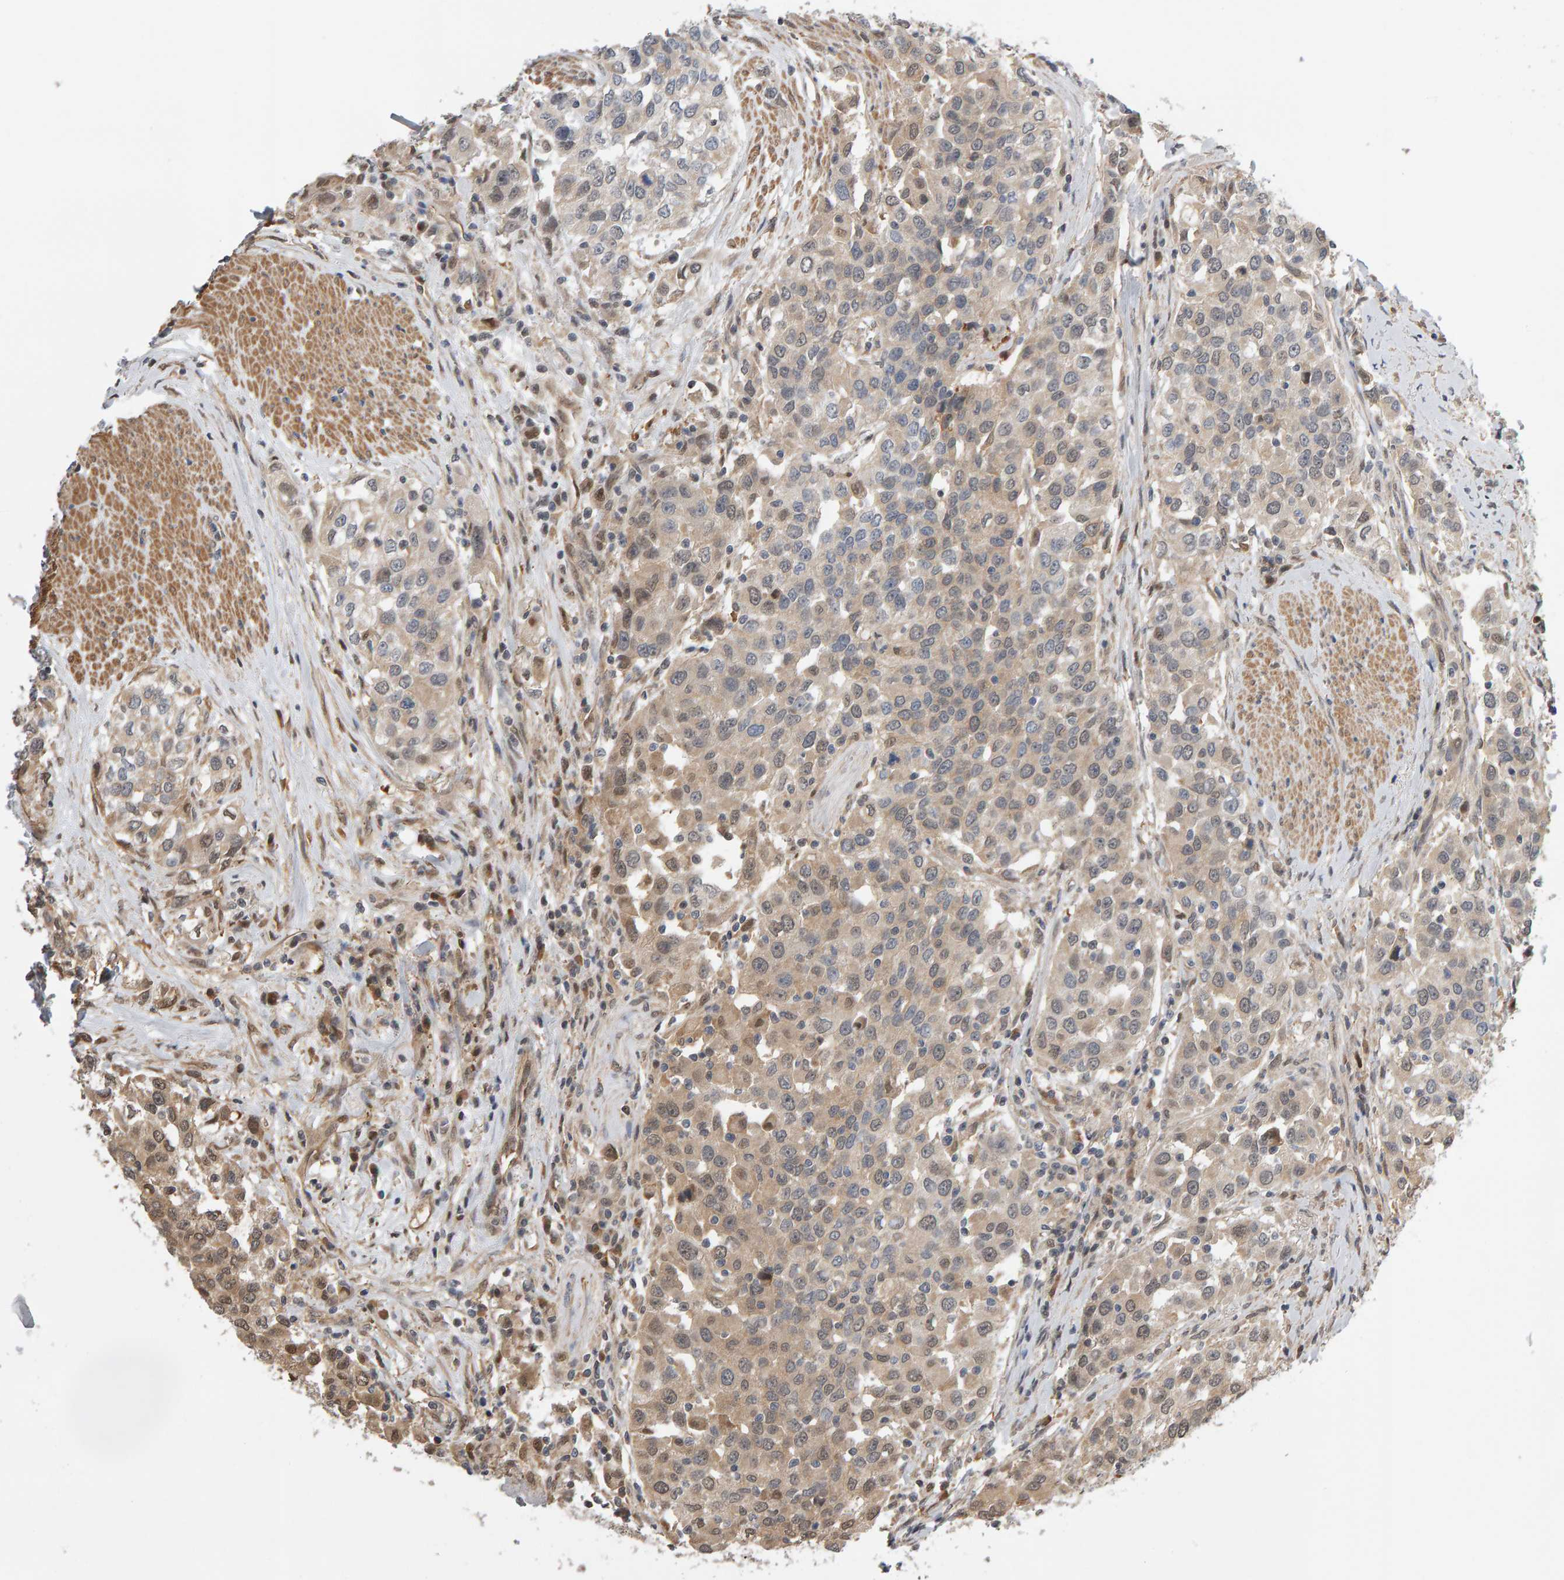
{"staining": {"intensity": "weak", "quantity": "25%-75%", "location": "cytoplasmic/membranous"}, "tissue": "urothelial cancer", "cell_type": "Tumor cells", "image_type": "cancer", "snomed": [{"axis": "morphology", "description": "Urothelial carcinoma, High grade"}, {"axis": "topography", "description": "Urinary bladder"}], "caption": "High-grade urothelial carcinoma stained with a protein marker exhibits weak staining in tumor cells.", "gene": "COASY", "patient": {"sex": "female", "age": 80}}